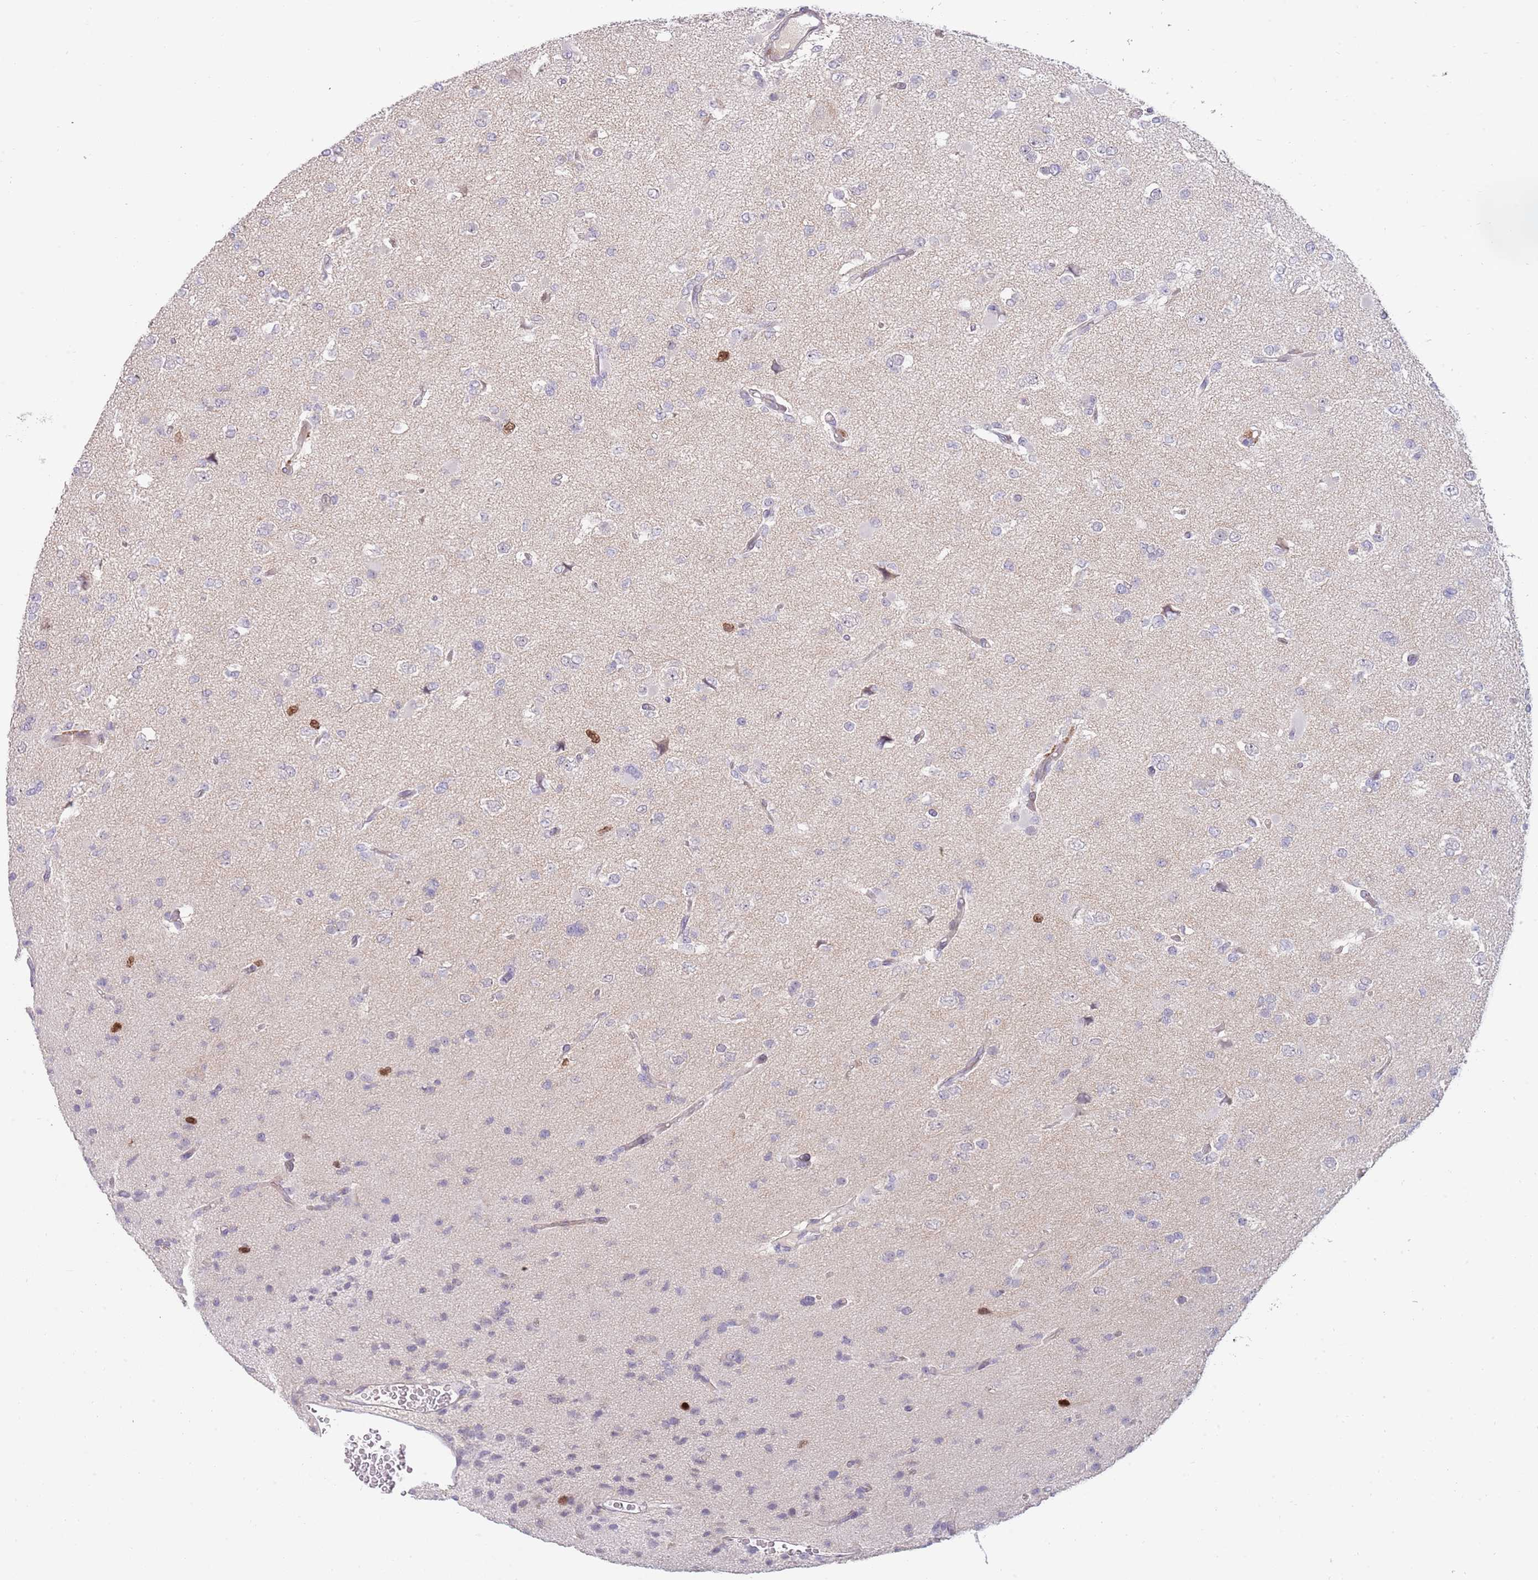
{"staining": {"intensity": "negative", "quantity": "none", "location": "none"}, "tissue": "glioma", "cell_type": "Tumor cells", "image_type": "cancer", "snomed": [{"axis": "morphology", "description": "Glioma, malignant, Low grade"}, {"axis": "topography", "description": "Brain"}], "caption": "Immunohistochemistry of malignant glioma (low-grade) demonstrates no positivity in tumor cells.", "gene": "PIMREG", "patient": {"sex": "female", "age": 22}}